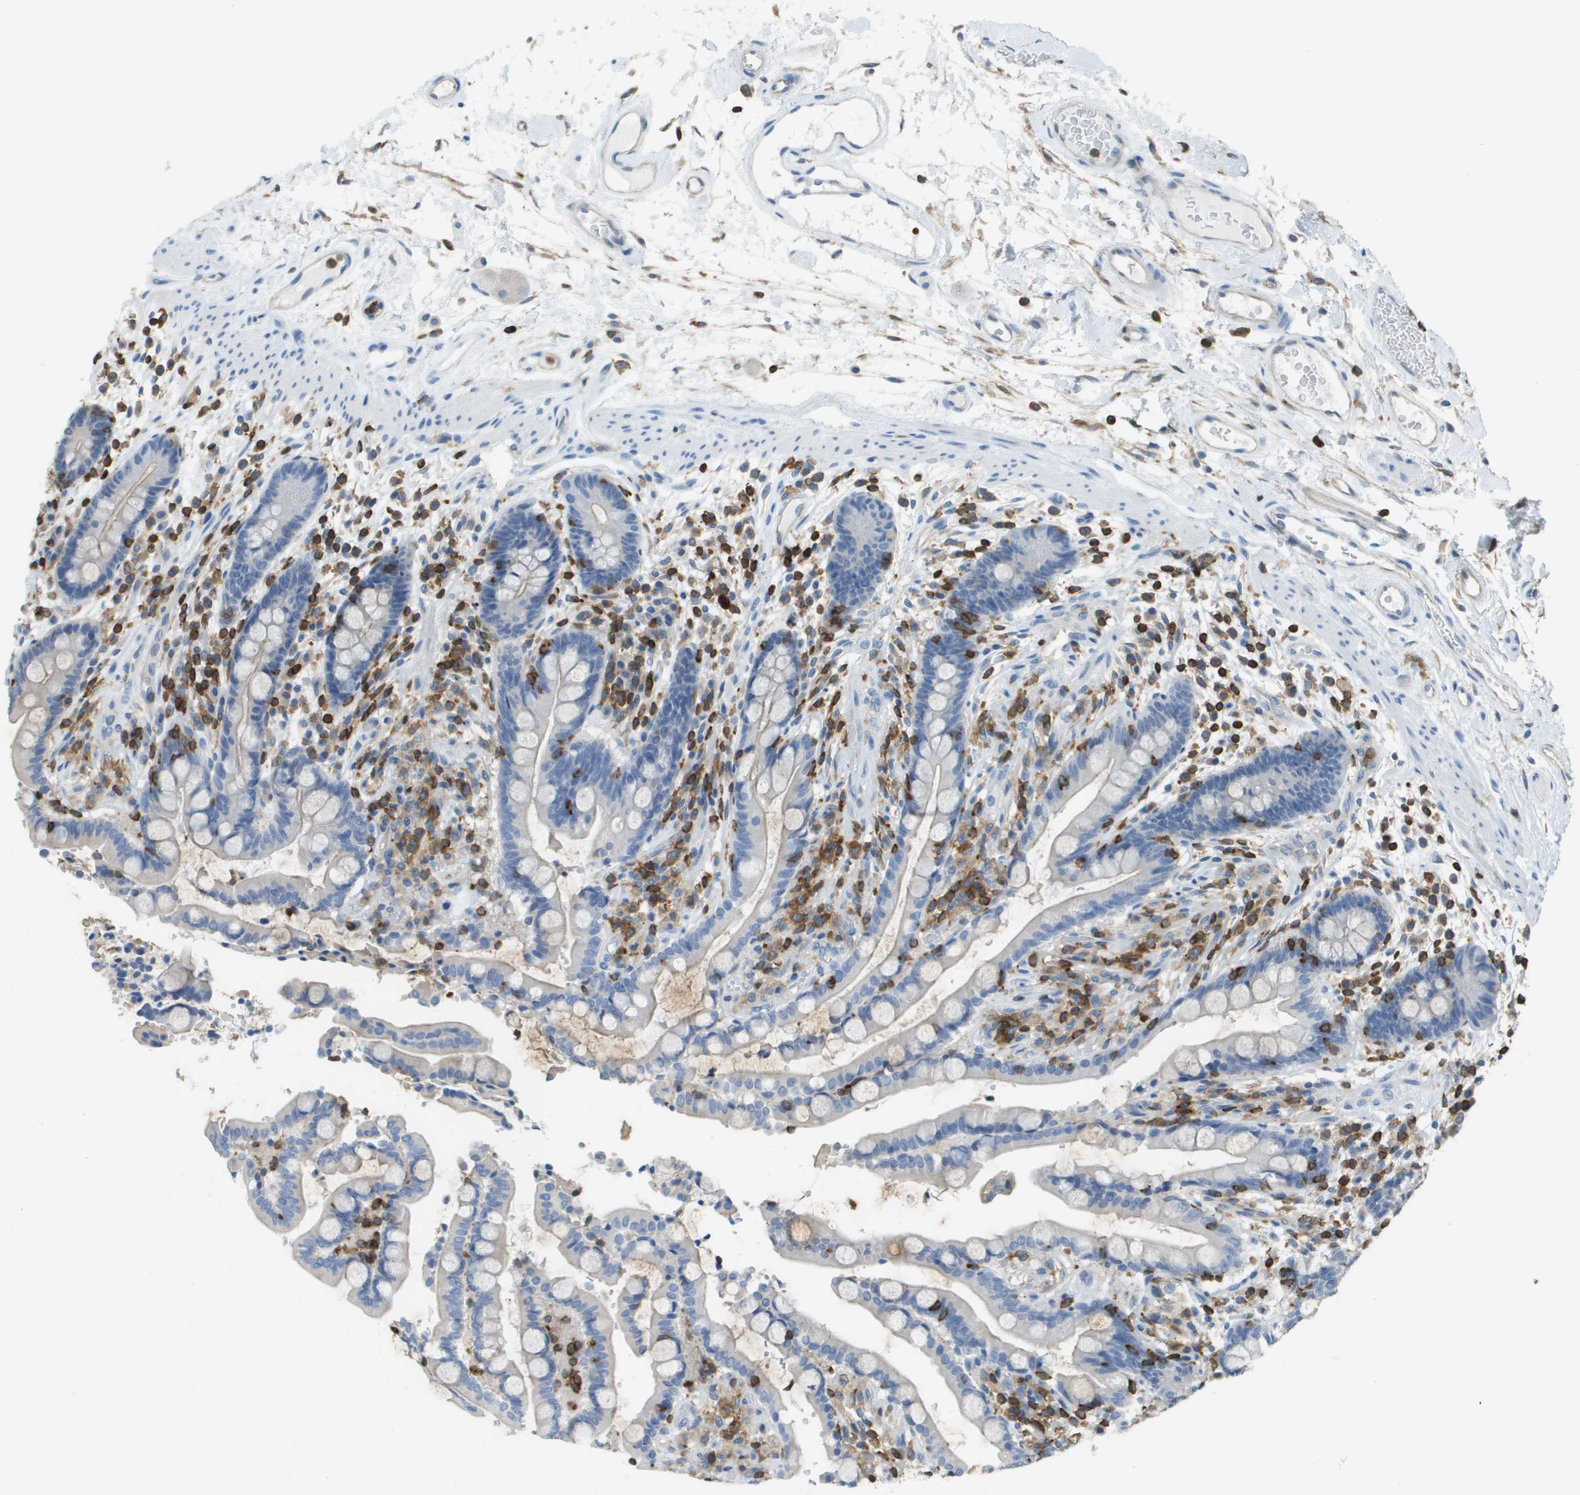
{"staining": {"intensity": "negative", "quantity": "none", "location": "none"}, "tissue": "colon", "cell_type": "Endothelial cells", "image_type": "normal", "snomed": [{"axis": "morphology", "description": "Normal tissue, NOS"}, {"axis": "topography", "description": "Colon"}], "caption": "Benign colon was stained to show a protein in brown. There is no significant expression in endothelial cells. The staining was performed using DAB to visualize the protein expression in brown, while the nuclei were stained in blue with hematoxylin (Magnification: 20x).", "gene": "APBB1IP", "patient": {"sex": "male", "age": 73}}